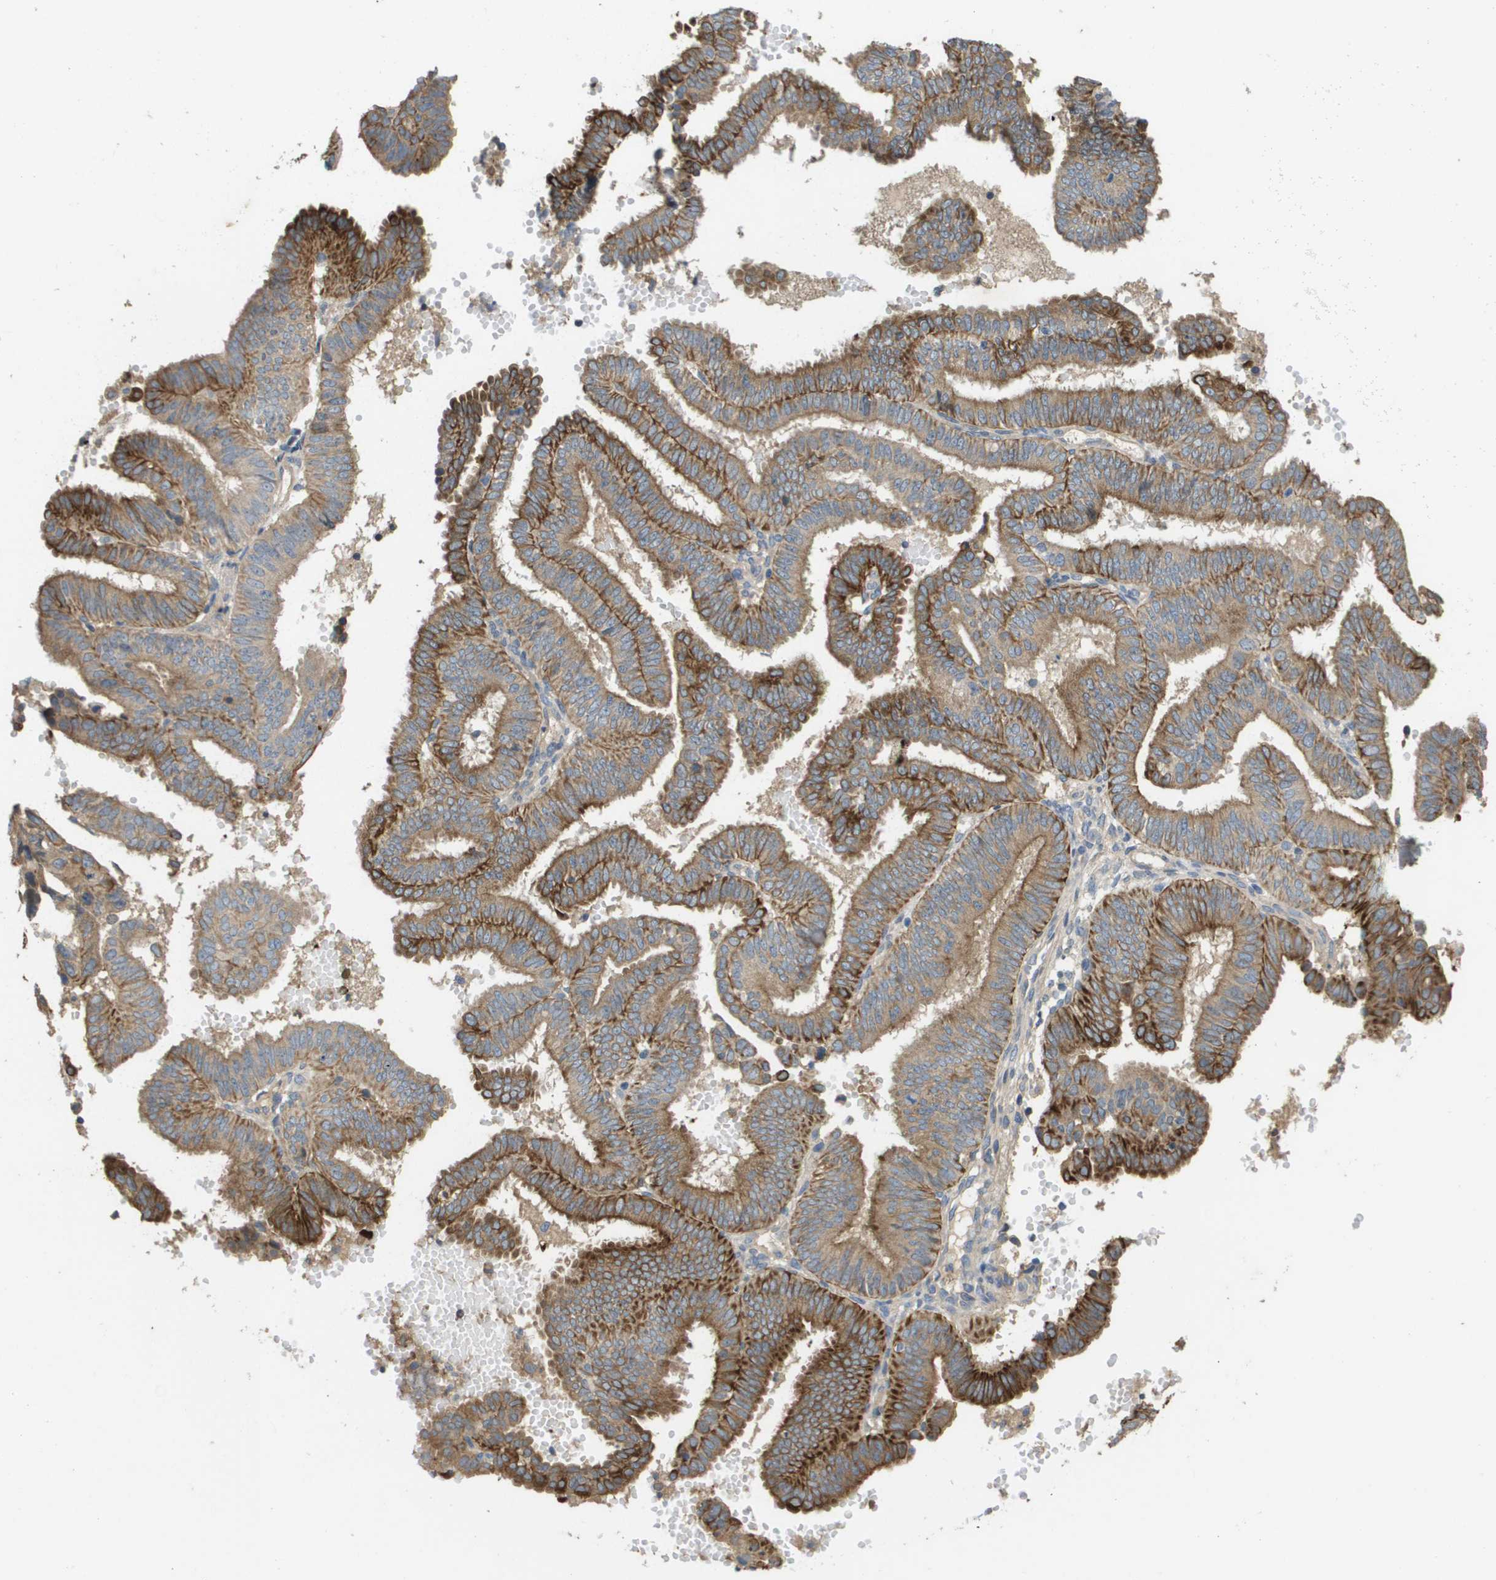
{"staining": {"intensity": "strong", "quantity": ">75%", "location": "cytoplasmic/membranous"}, "tissue": "endometrial cancer", "cell_type": "Tumor cells", "image_type": "cancer", "snomed": [{"axis": "morphology", "description": "Adenocarcinoma, NOS"}, {"axis": "topography", "description": "Endometrium"}], "caption": "Tumor cells show high levels of strong cytoplasmic/membranous positivity in about >75% of cells in adenocarcinoma (endometrial). The staining is performed using DAB brown chromogen to label protein expression. The nuclei are counter-stained blue using hematoxylin.", "gene": "KRT23", "patient": {"sex": "female", "age": 58}}